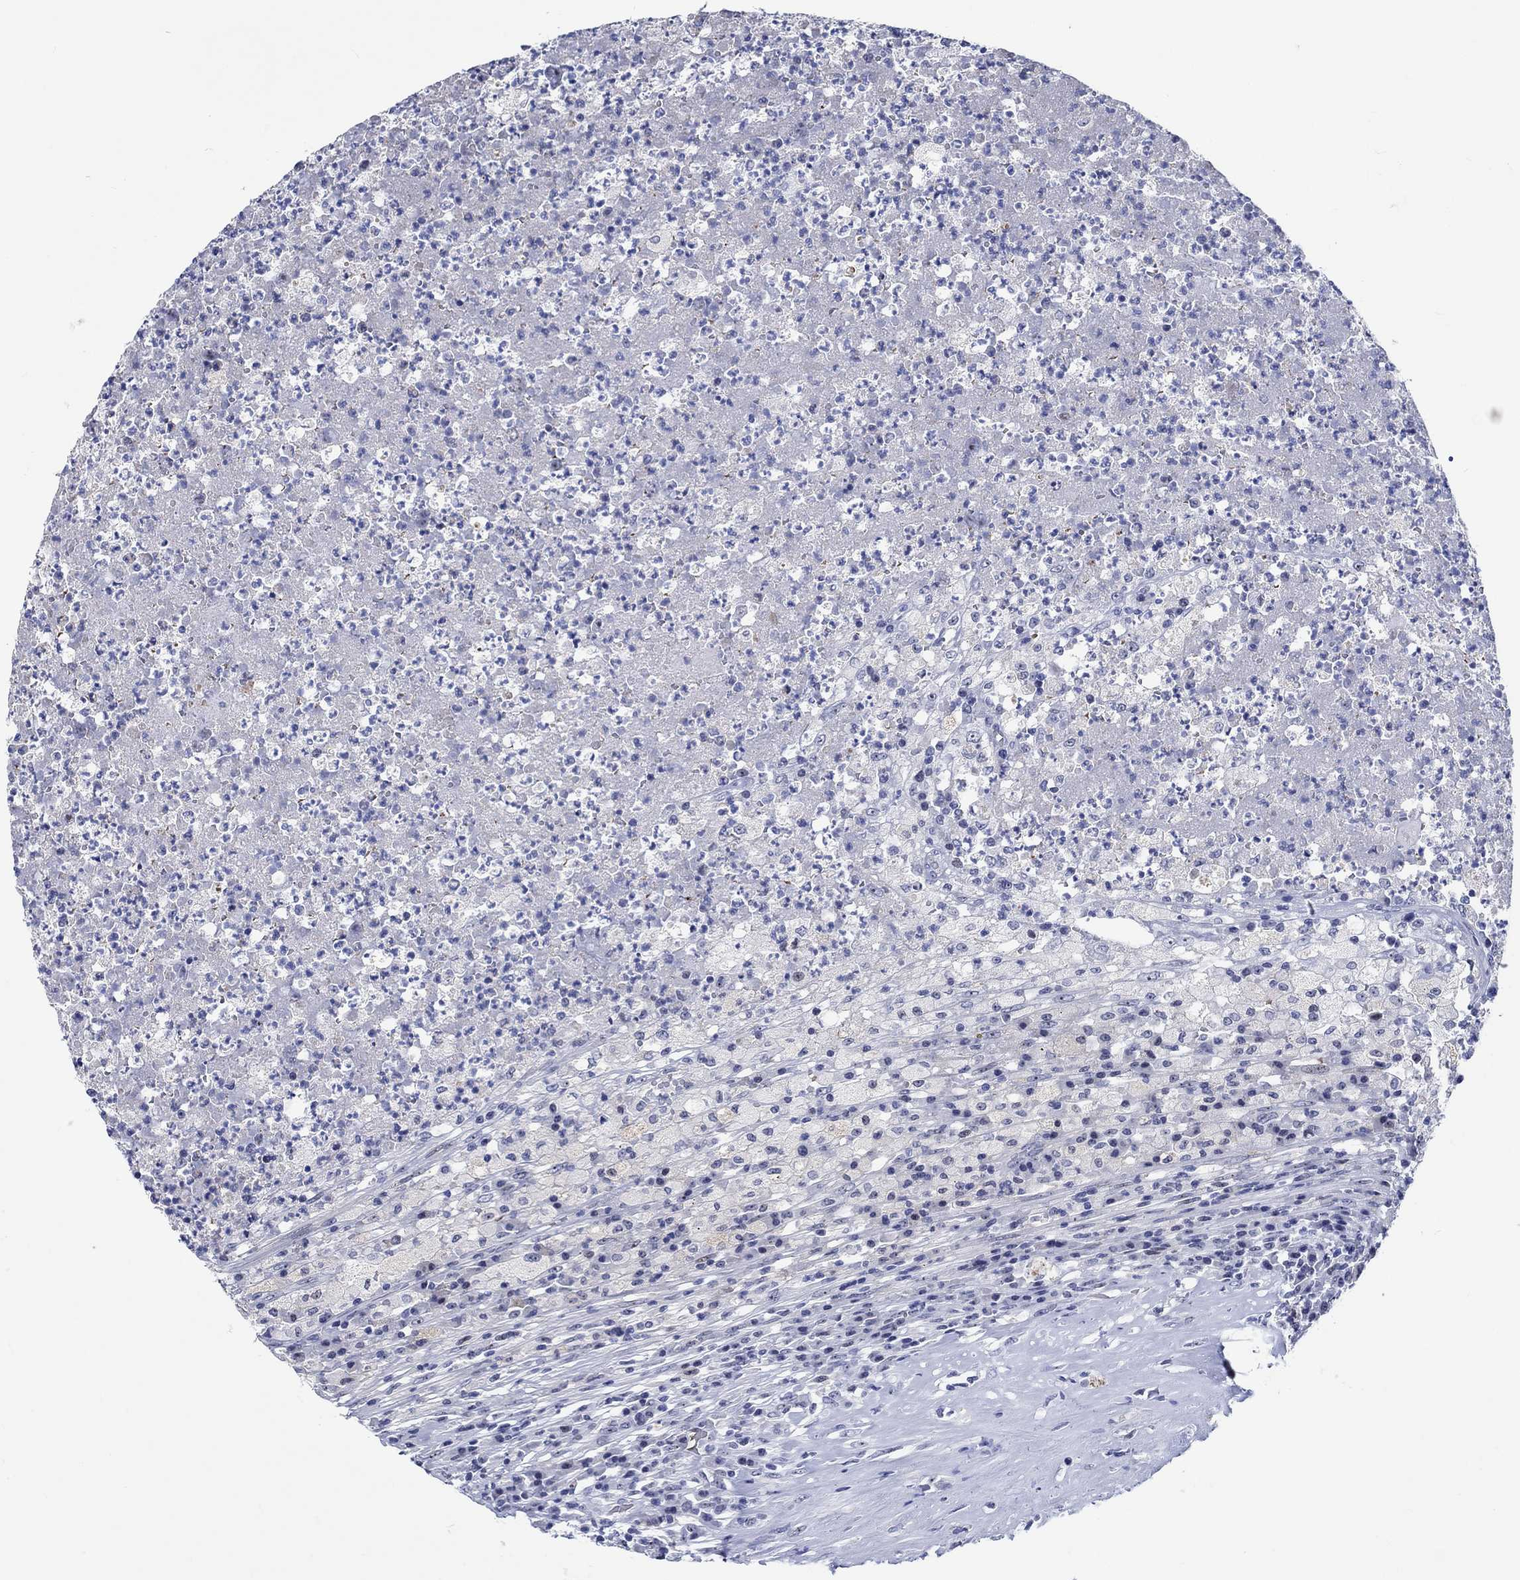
{"staining": {"intensity": "negative", "quantity": "none", "location": "none"}, "tissue": "testis cancer", "cell_type": "Tumor cells", "image_type": "cancer", "snomed": [{"axis": "morphology", "description": "Necrosis, NOS"}, {"axis": "morphology", "description": "Carcinoma, Embryonal, NOS"}, {"axis": "topography", "description": "Testis"}], "caption": "Testis cancer (embryonal carcinoma) stained for a protein using immunohistochemistry (IHC) displays no expression tumor cells.", "gene": "ZNF446", "patient": {"sex": "male", "age": 19}}